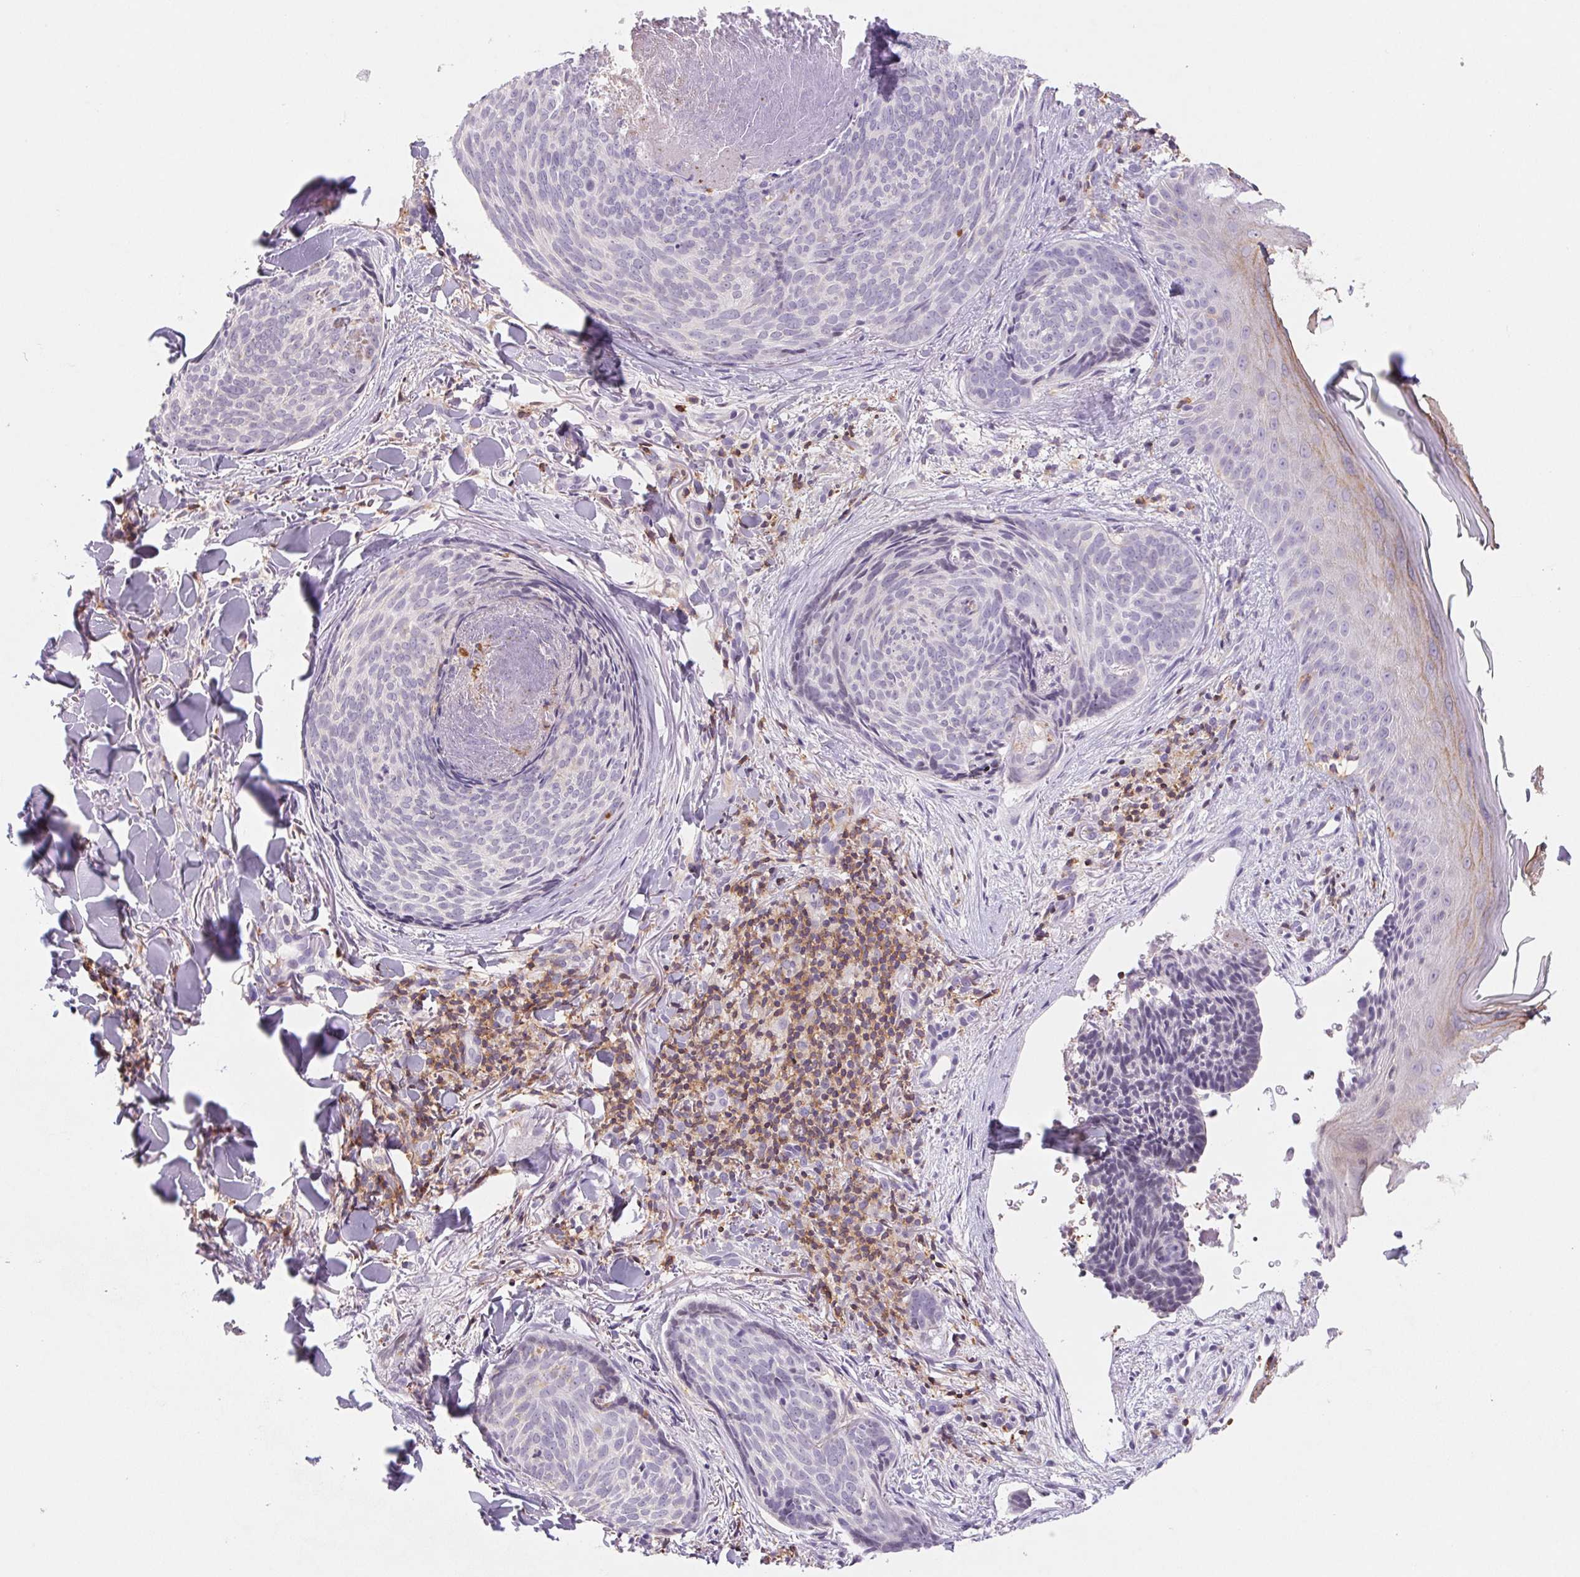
{"staining": {"intensity": "negative", "quantity": "none", "location": "none"}, "tissue": "skin cancer", "cell_type": "Tumor cells", "image_type": "cancer", "snomed": [{"axis": "morphology", "description": "Basal cell carcinoma"}, {"axis": "topography", "description": "Skin"}], "caption": "IHC of skin cancer shows no positivity in tumor cells.", "gene": "KIF26A", "patient": {"sex": "female", "age": 82}}